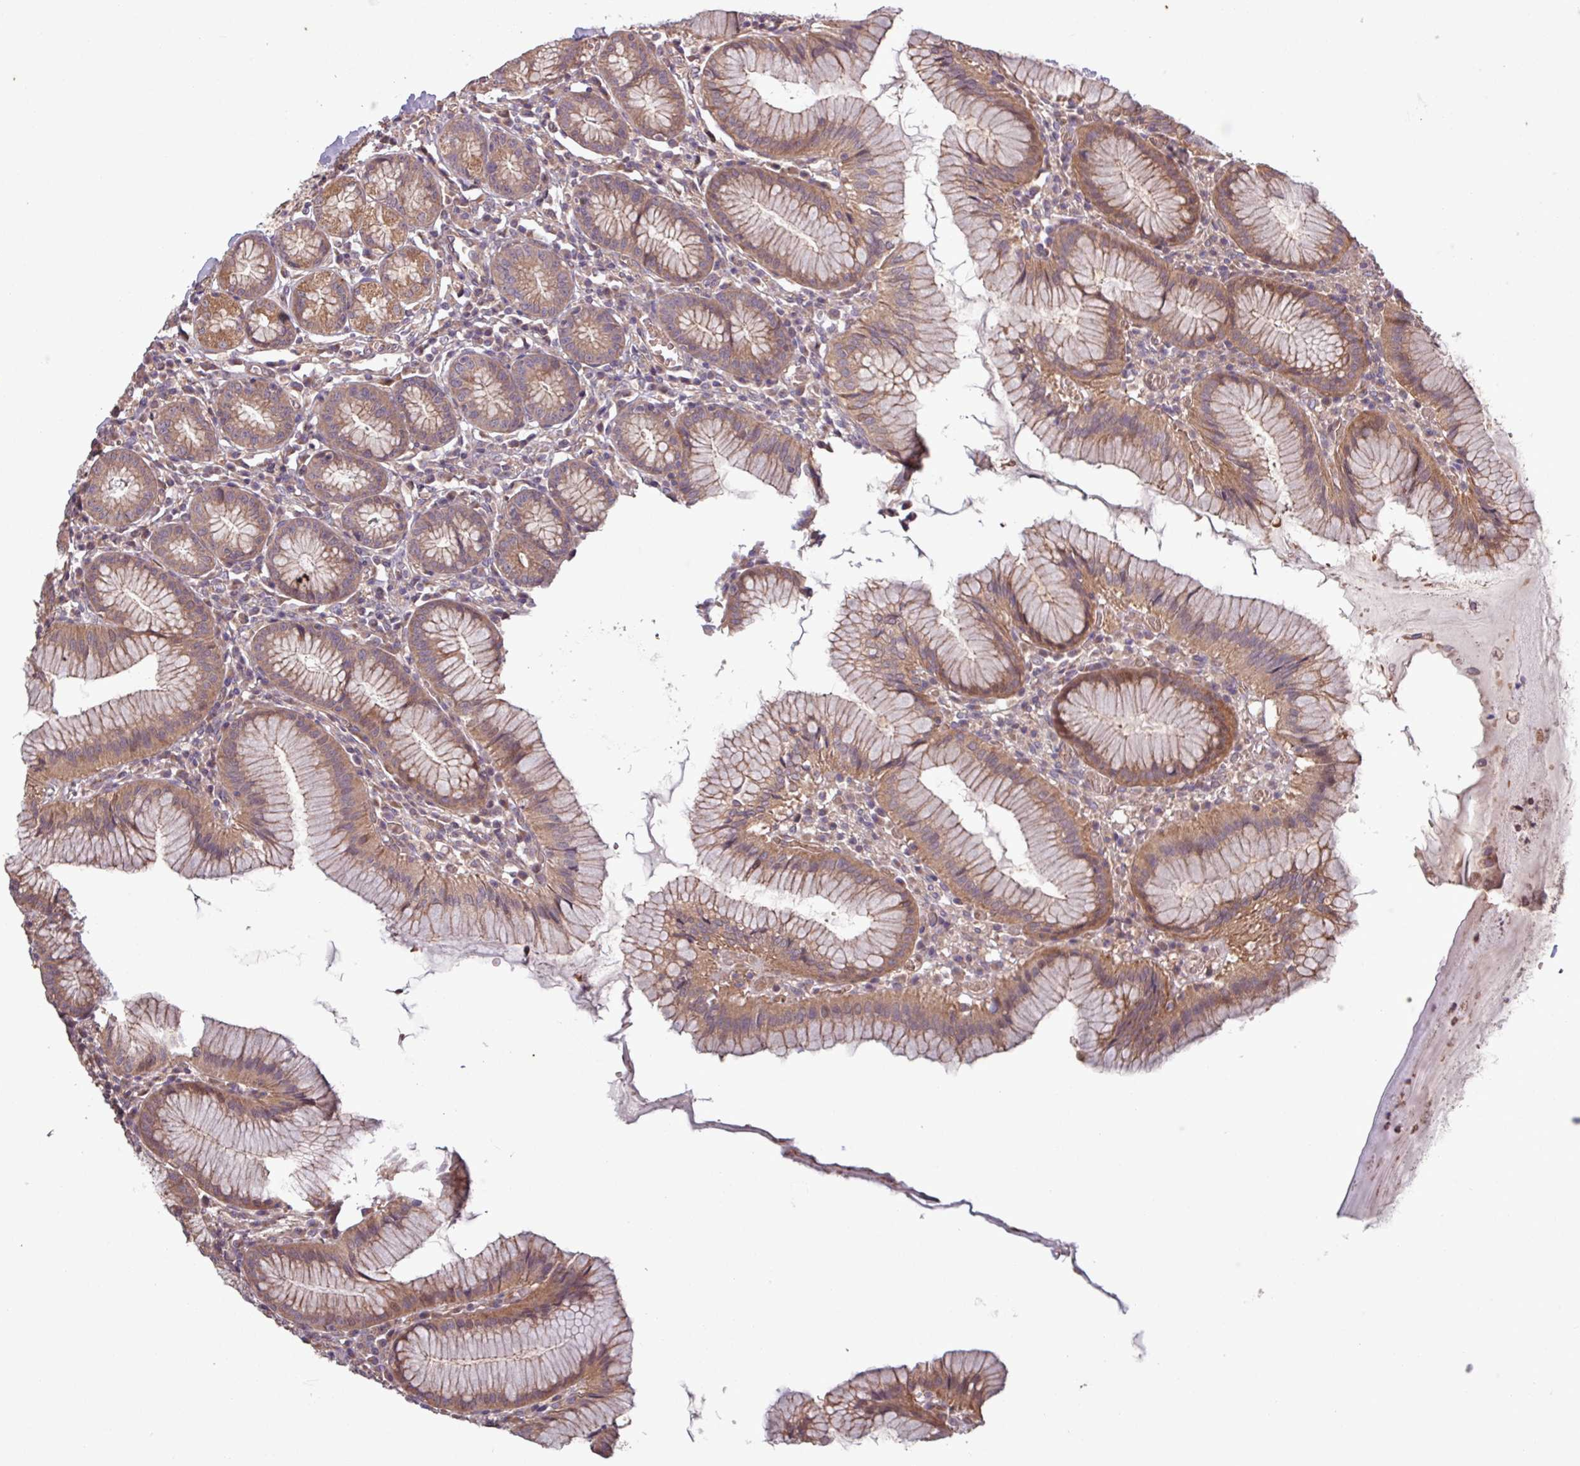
{"staining": {"intensity": "strong", "quantity": ">75%", "location": "cytoplasmic/membranous"}, "tissue": "stomach", "cell_type": "Glandular cells", "image_type": "normal", "snomed": [{"axis": "morphology", "description": "Normal tissue, NOS"}, {"axis": "topography", "description": "Stomach"}], "caption": "Immunohistochemical staining of normal human stomach exhibits strong cytoplasmic/membranous protein staining in approximately >75% of glandular cells. The staining is performed using DAB (3,3'-diaminobenzidine) brown chromogen to label protein expression. The nuclei are counter-stained blue using hematoxylin.", "gene": "TRABD2A", "patient": {"sex": "male", "age": 55}}